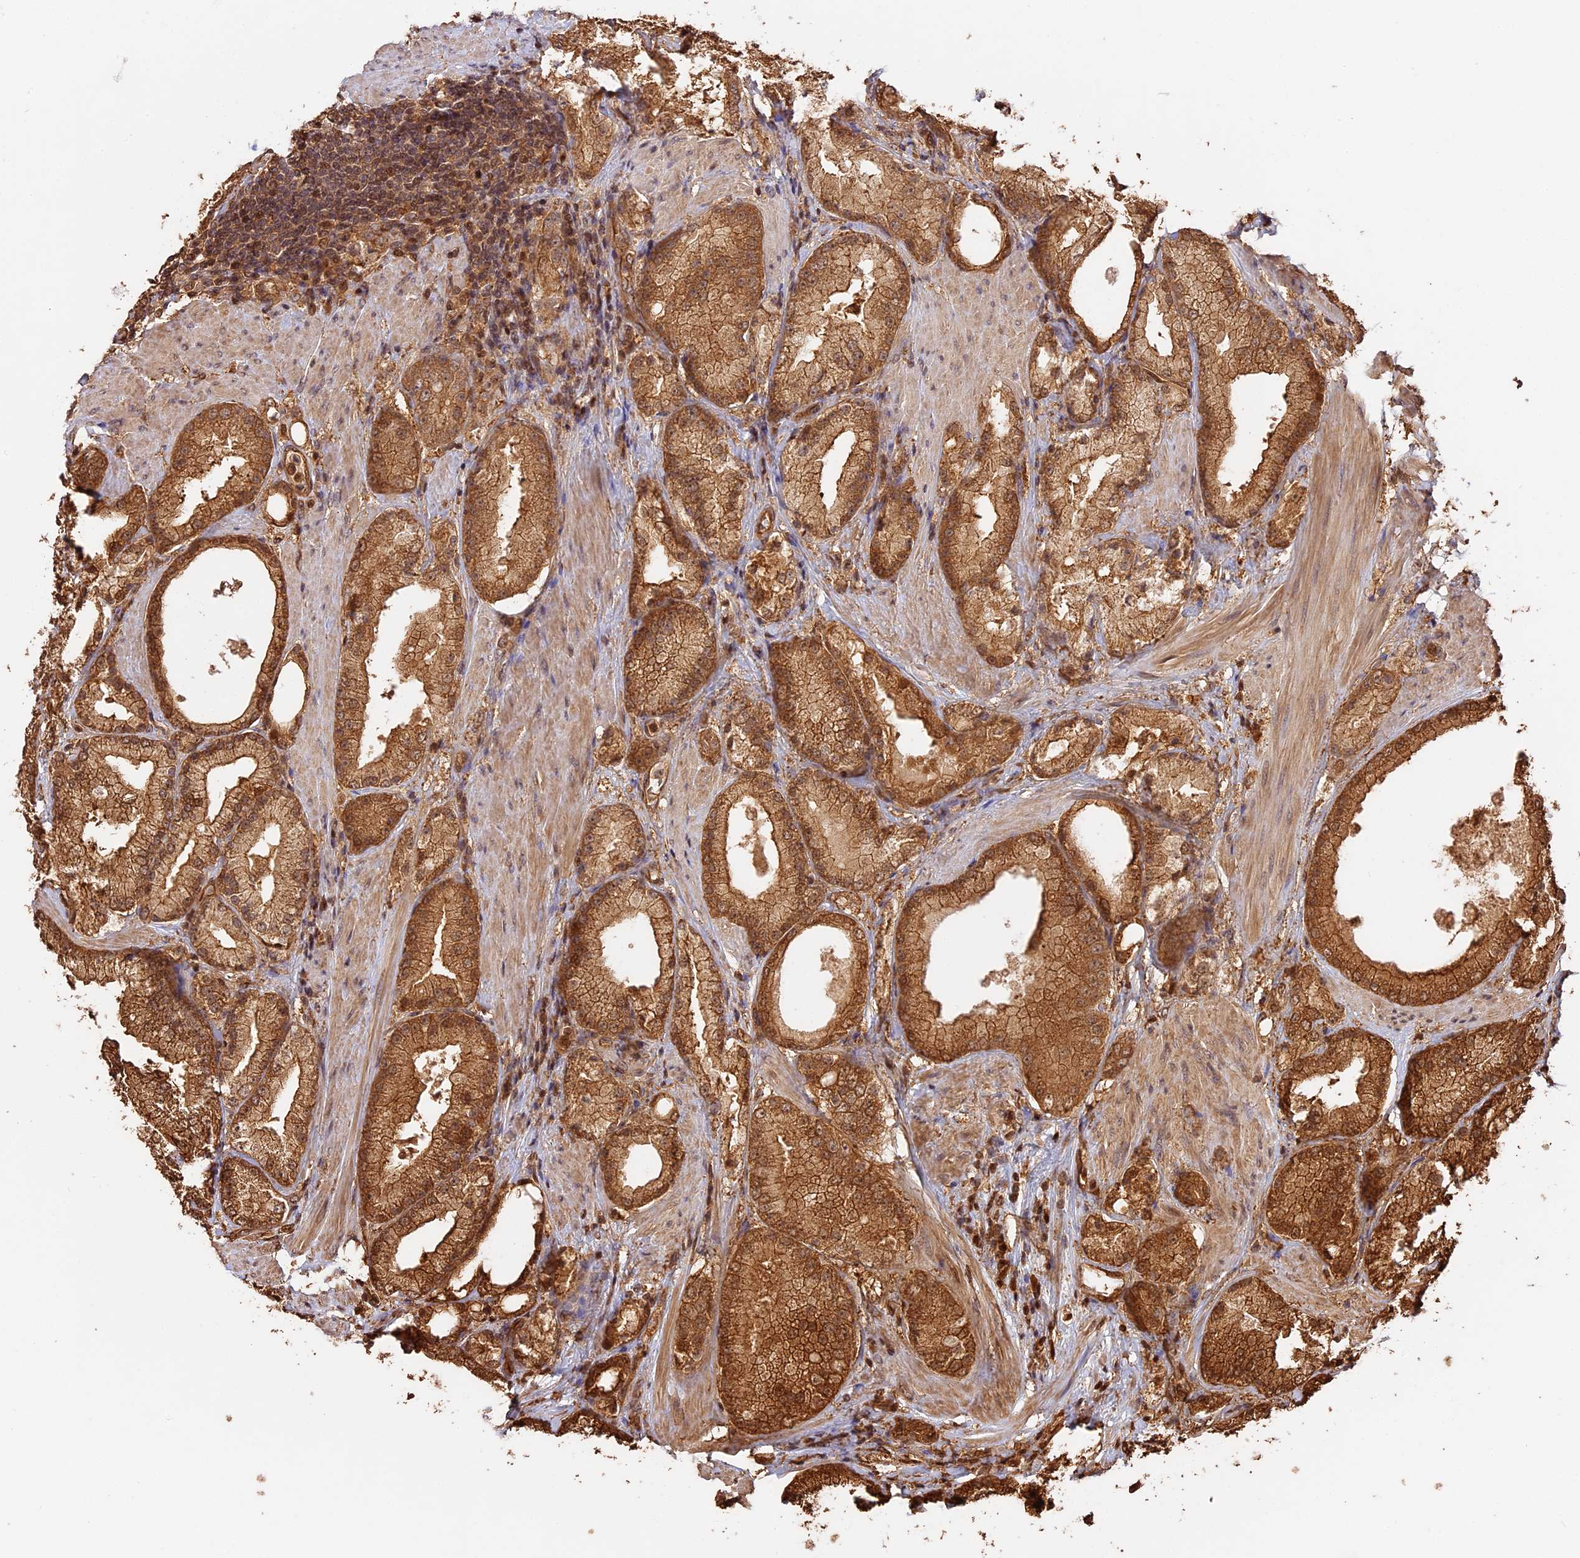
{"staining": {"intensity": "moderate", "quantity": ">75%", "location": "cytoplasmic/membranous,nuclear"}, "tissue": "prostate cancer", "cell_type": "Tumor cells", "image_type": "cancer", "snomed": [{"axis": "morphology", "description": "Adenocarcinoma, Low grade"}, {"axis": "topography", "description": "Prostate"}], "caption": "The micrograph displays staining of adenocarcinoma (low-grade) (prostate), revealing moderate cytoplasmic/membranous and nuclear protein expression (brown color) within tumor cells.", "gene": "PPP1R37", "patient": {"sex": "male", "age": 67}}